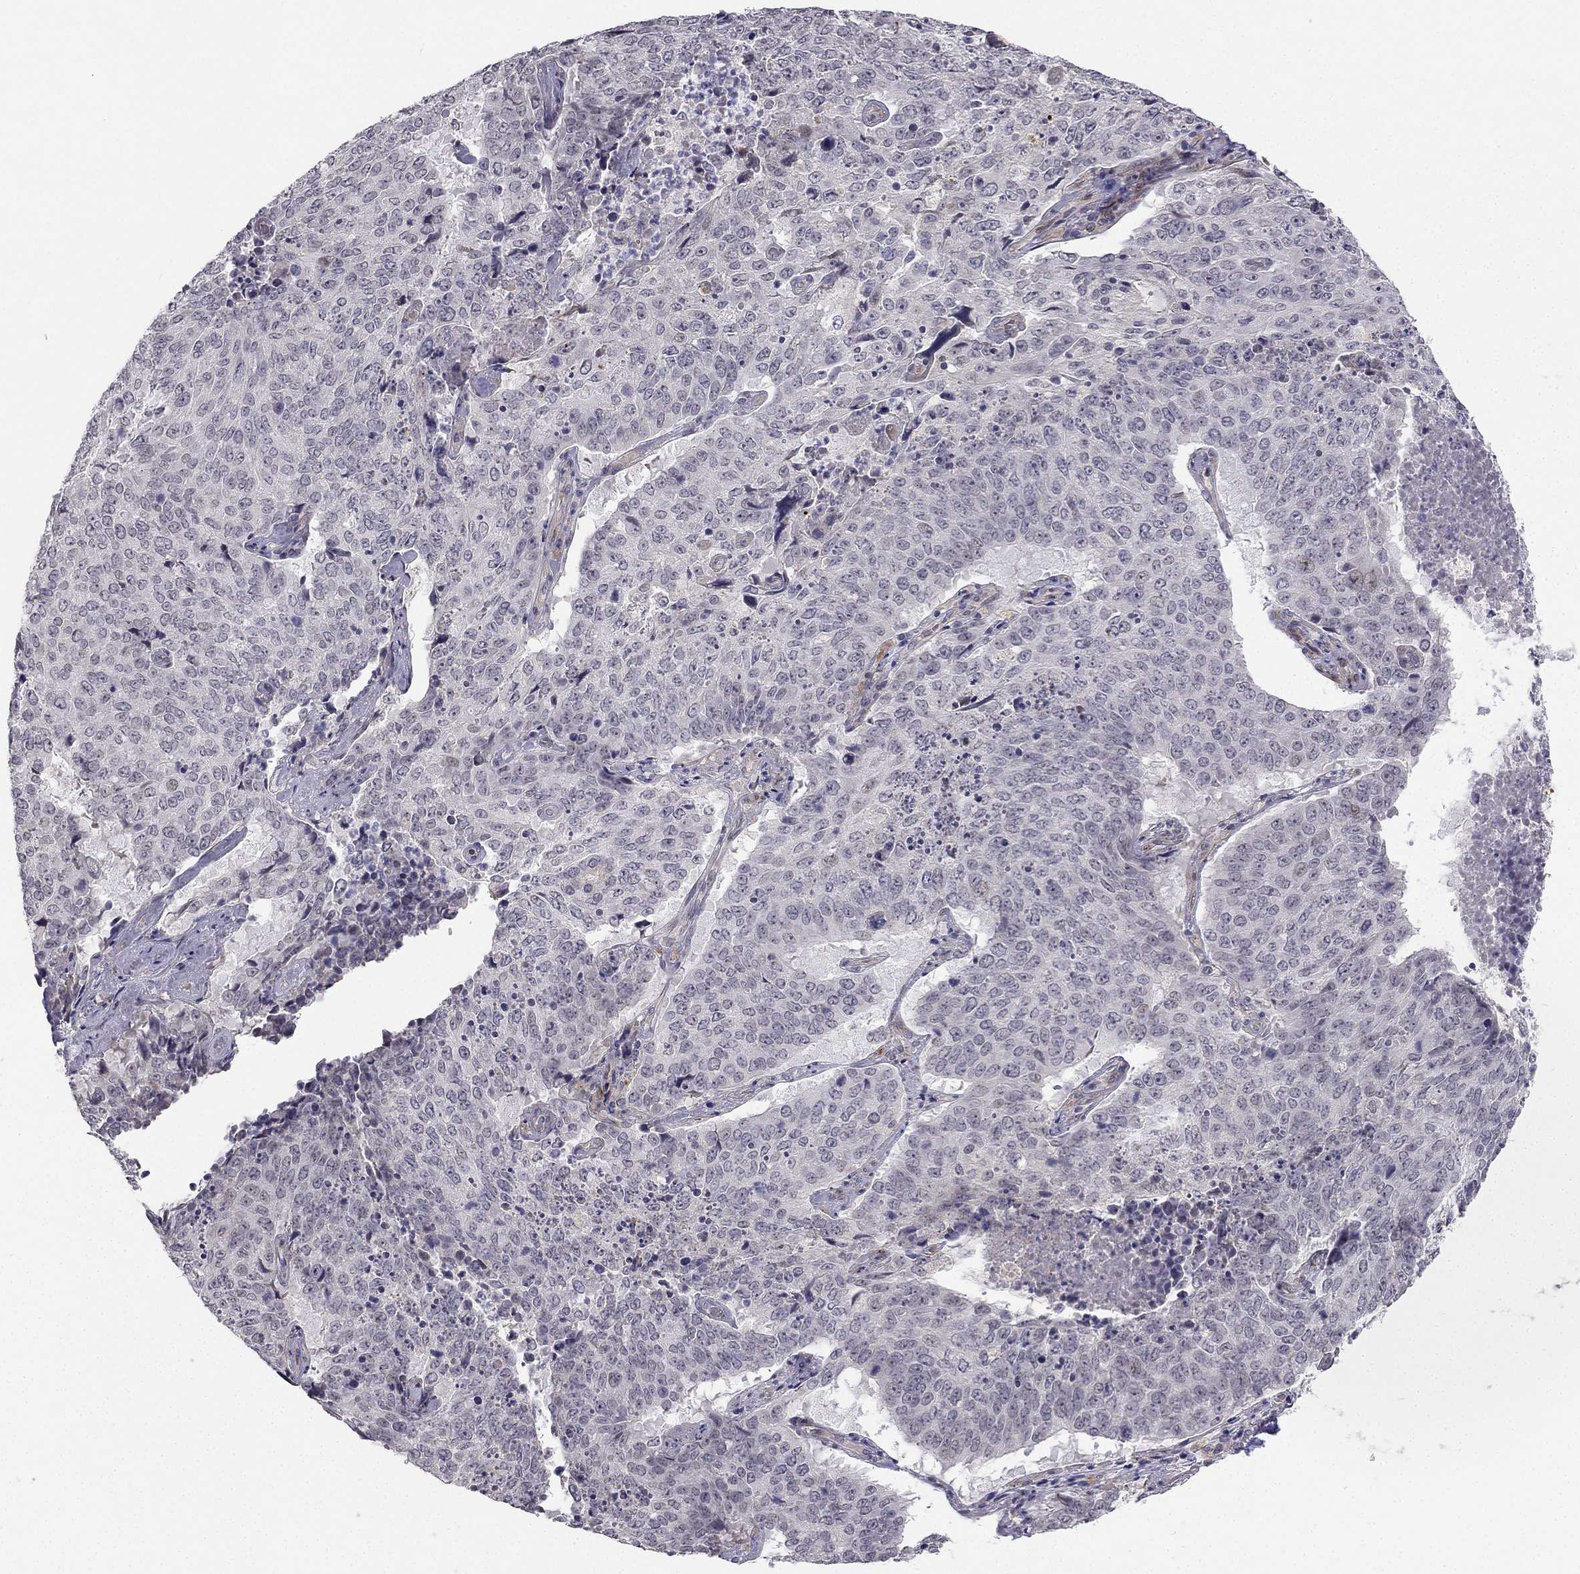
{"staining": {"intensity": "negative", "quantity": "none", "location": "none"}, "tissue": "lung cancer", "cell_type": "Tumor cells", "image_type": "cancer", "snomed": [{"axis": "morphology", "description": "Normal tissue, NOS"}, {"axis": "morphology", "description": "Squamous cell carcinoma, NOS"}, {"axis": "topography", "description": "Bronchus"}, {"axis": "topography", "description": "Lung"}], "caption": "Micrograph shows no protein staining in tumor cells of lung cancer tissue. The staining was performed using DAB to visualize the protein expression in brown, while the nuclei were stained in blue with hematoxylin (Magnification: 20x).", "gene": "CHST8", "patient": {"sex": "male", "age": 64}}